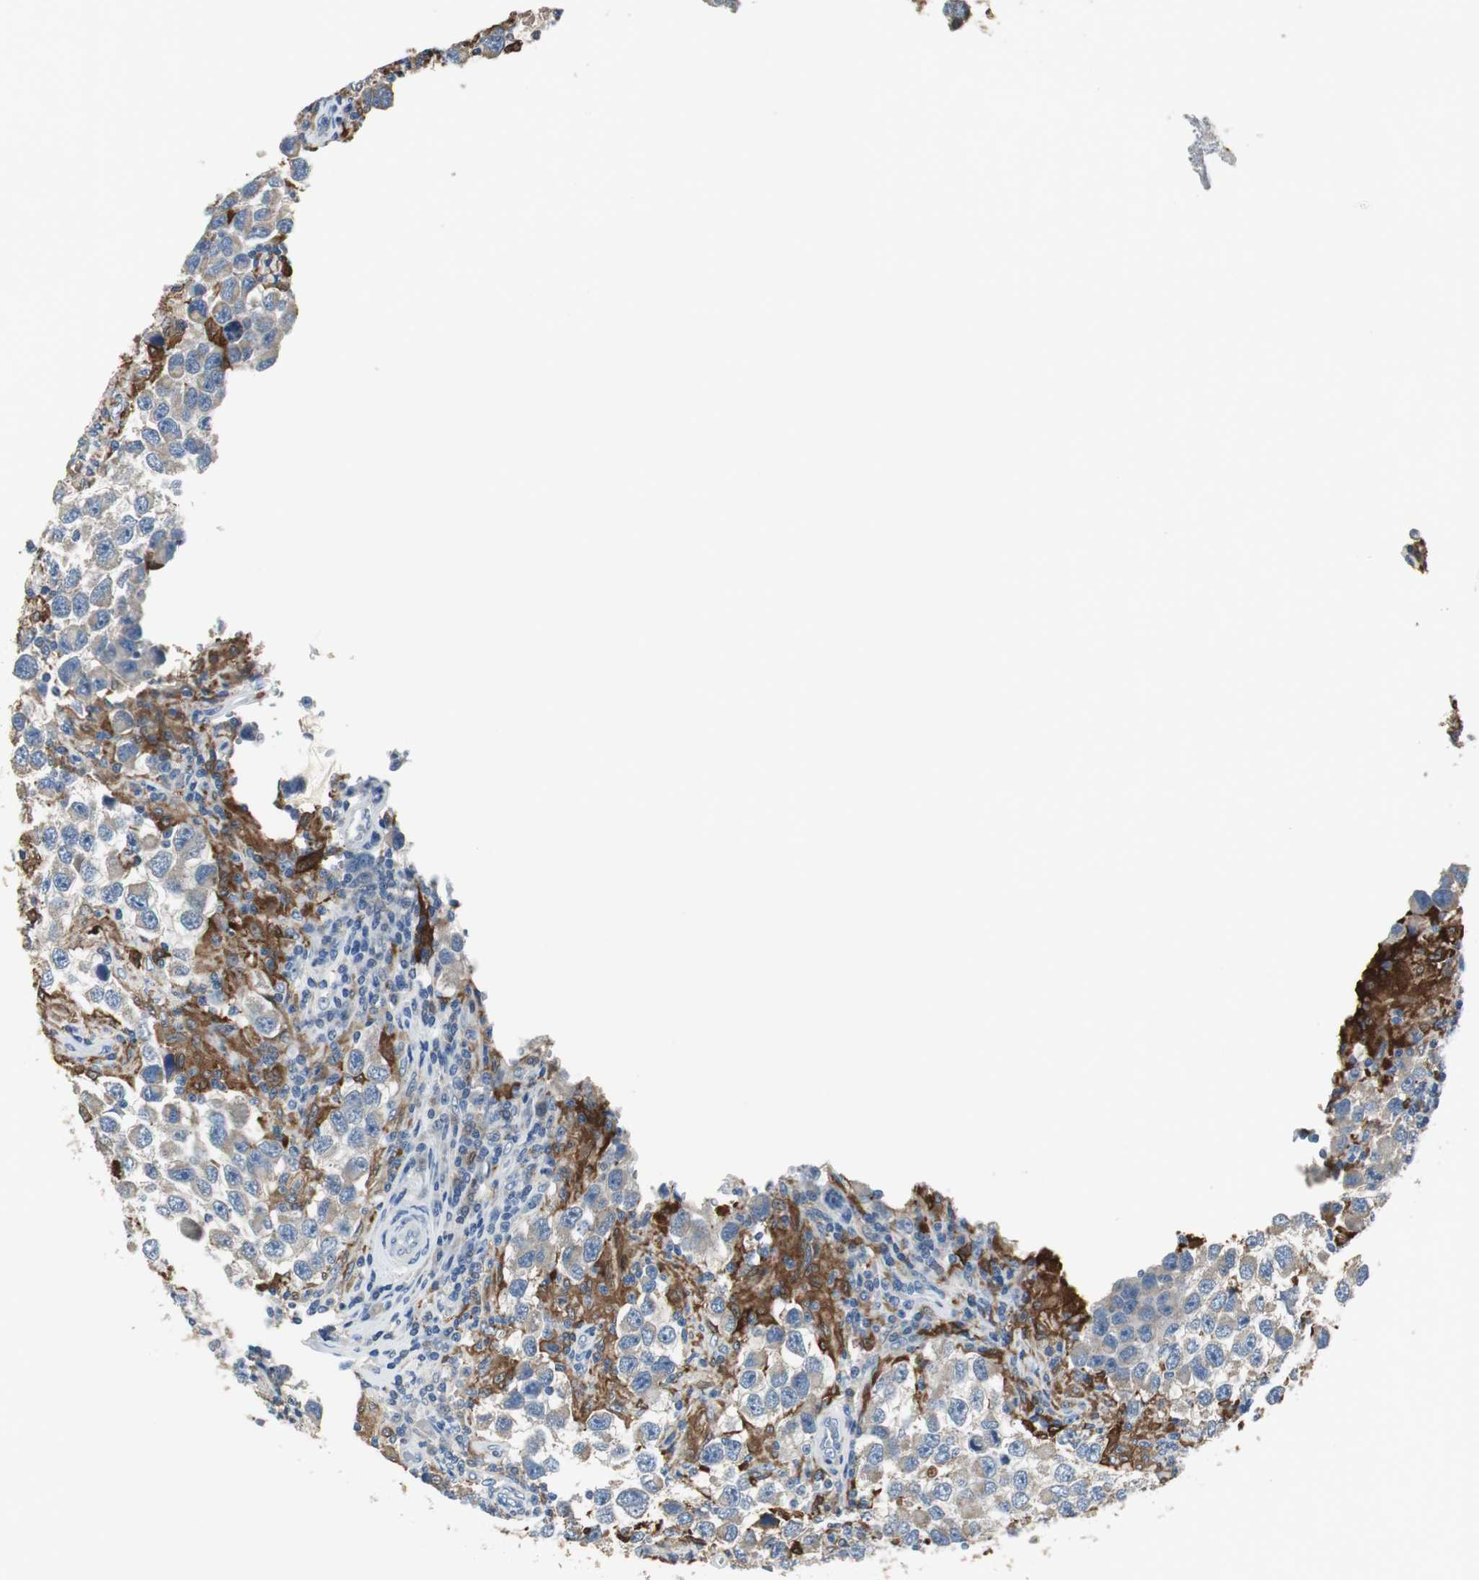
{"staining": {"intensity": "weak", "quantity": "25%-75%", "location": "cytoplasmic/membranous"}, "tissue": "testis cancer", "cell_type": "Tumor cells", "image_type": "cancer", "snomed": [{"axis": "morphology", "description": "Carcinoma, Embryonal, NOS"}, {"axis": "topography", "description": "Testis"}], "caption": "A histopathology image of embryonal carcinoma (testis) stained for a protein shows weak cytoplasmic/membranous brown staining in tumor cells.", "gene": "MSTO1", "patient": {"sex": "male", "age": 21}}